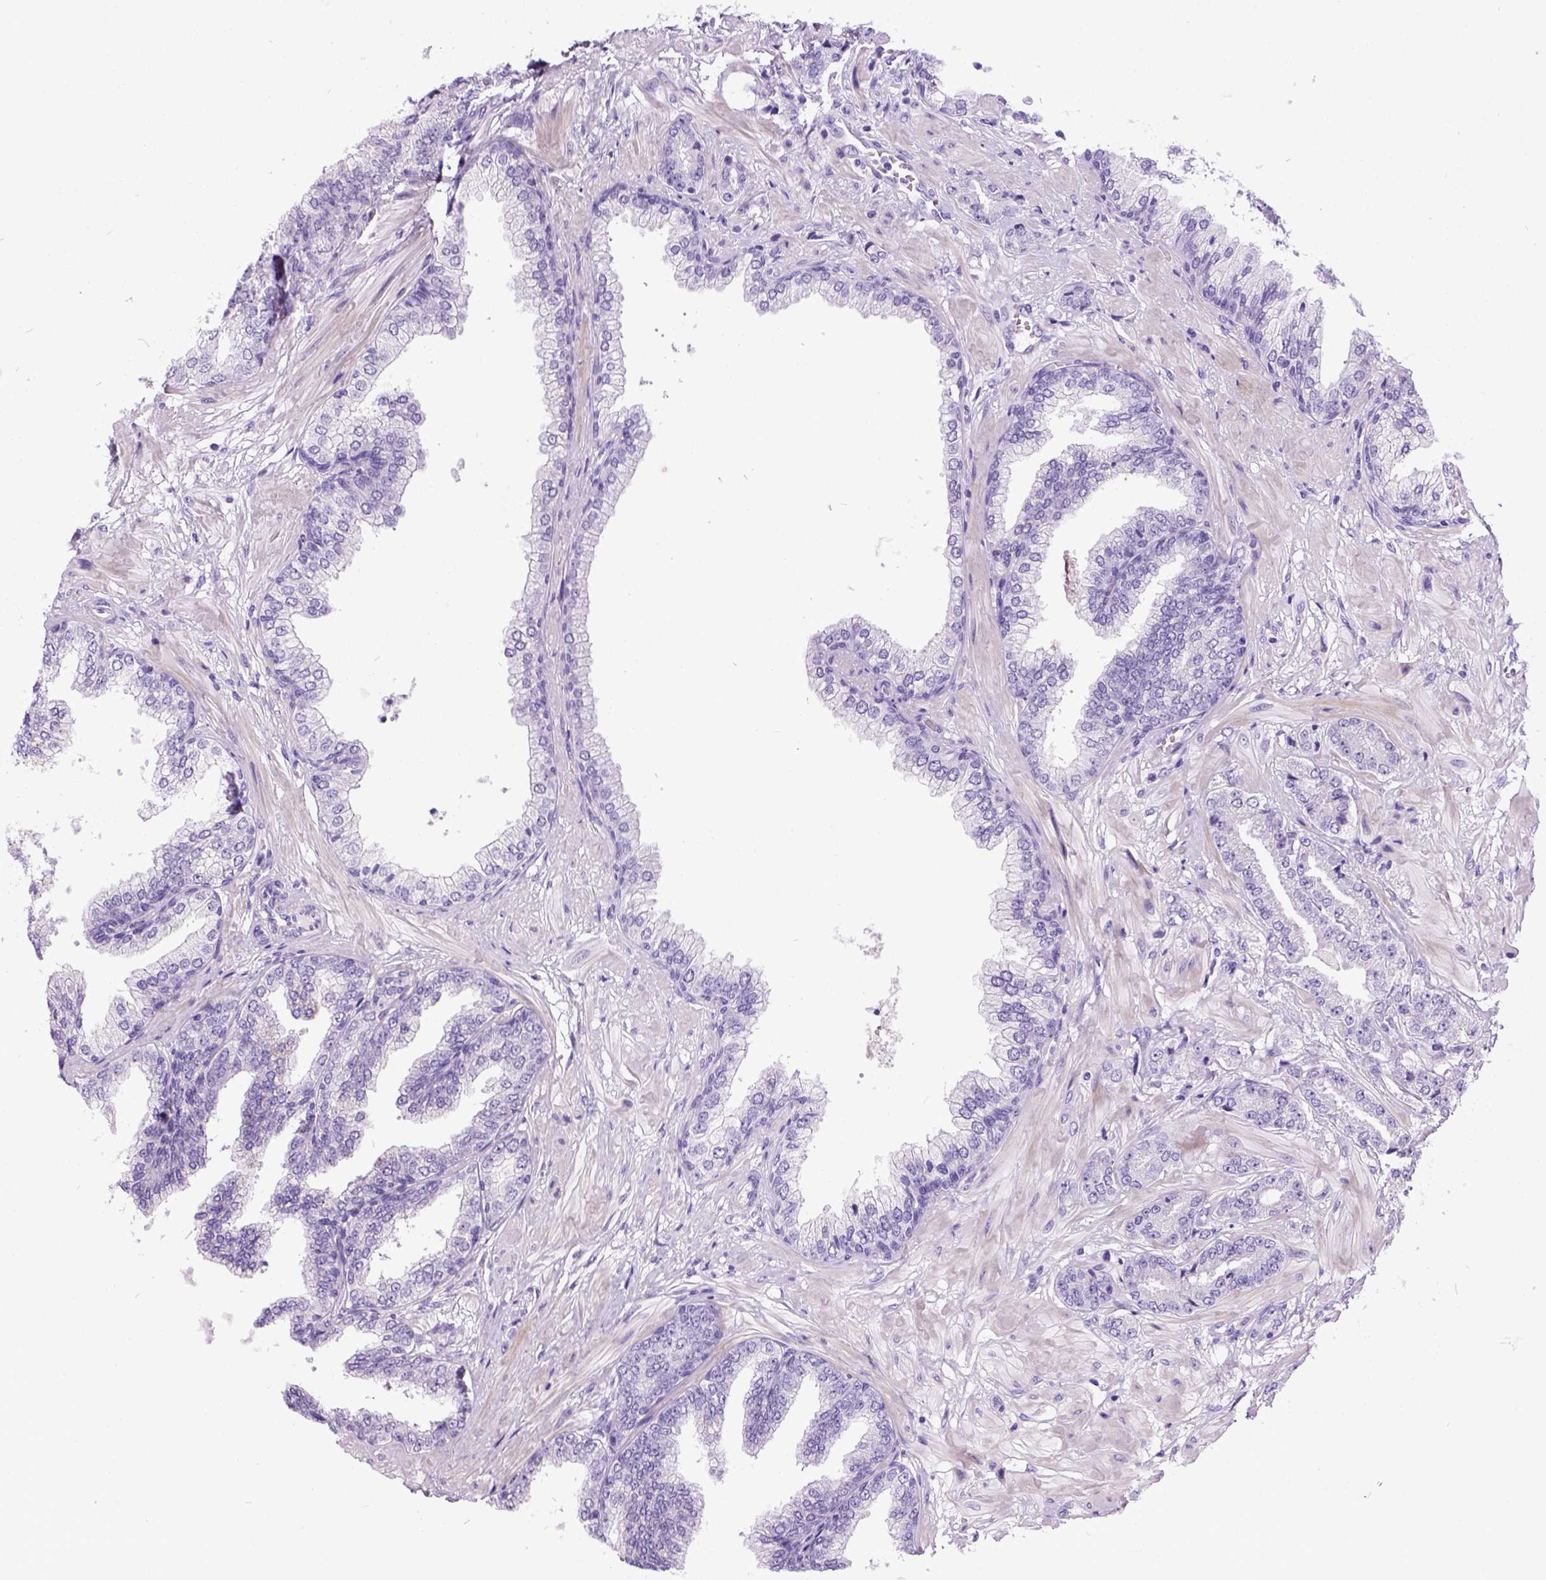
{"staining": {"intensity": "negative", "quantity": "none", "location": "none"}, "tissue": "prostate cancer", "cell_type": "Tumor cells", "image_type": "cancer", "snomed": [{"axis": "morphology", "description": "Adenocarcinoma, Low grade"}, {"axis": "topography", "description": "Prostate"}], "caption": "Histopathology image shows no protein positivity in tumor cells of prostate low-grade adenocarcinoma tissue.", "gene": "IGF2", "patient": {"sex": "male", "age": 55}}